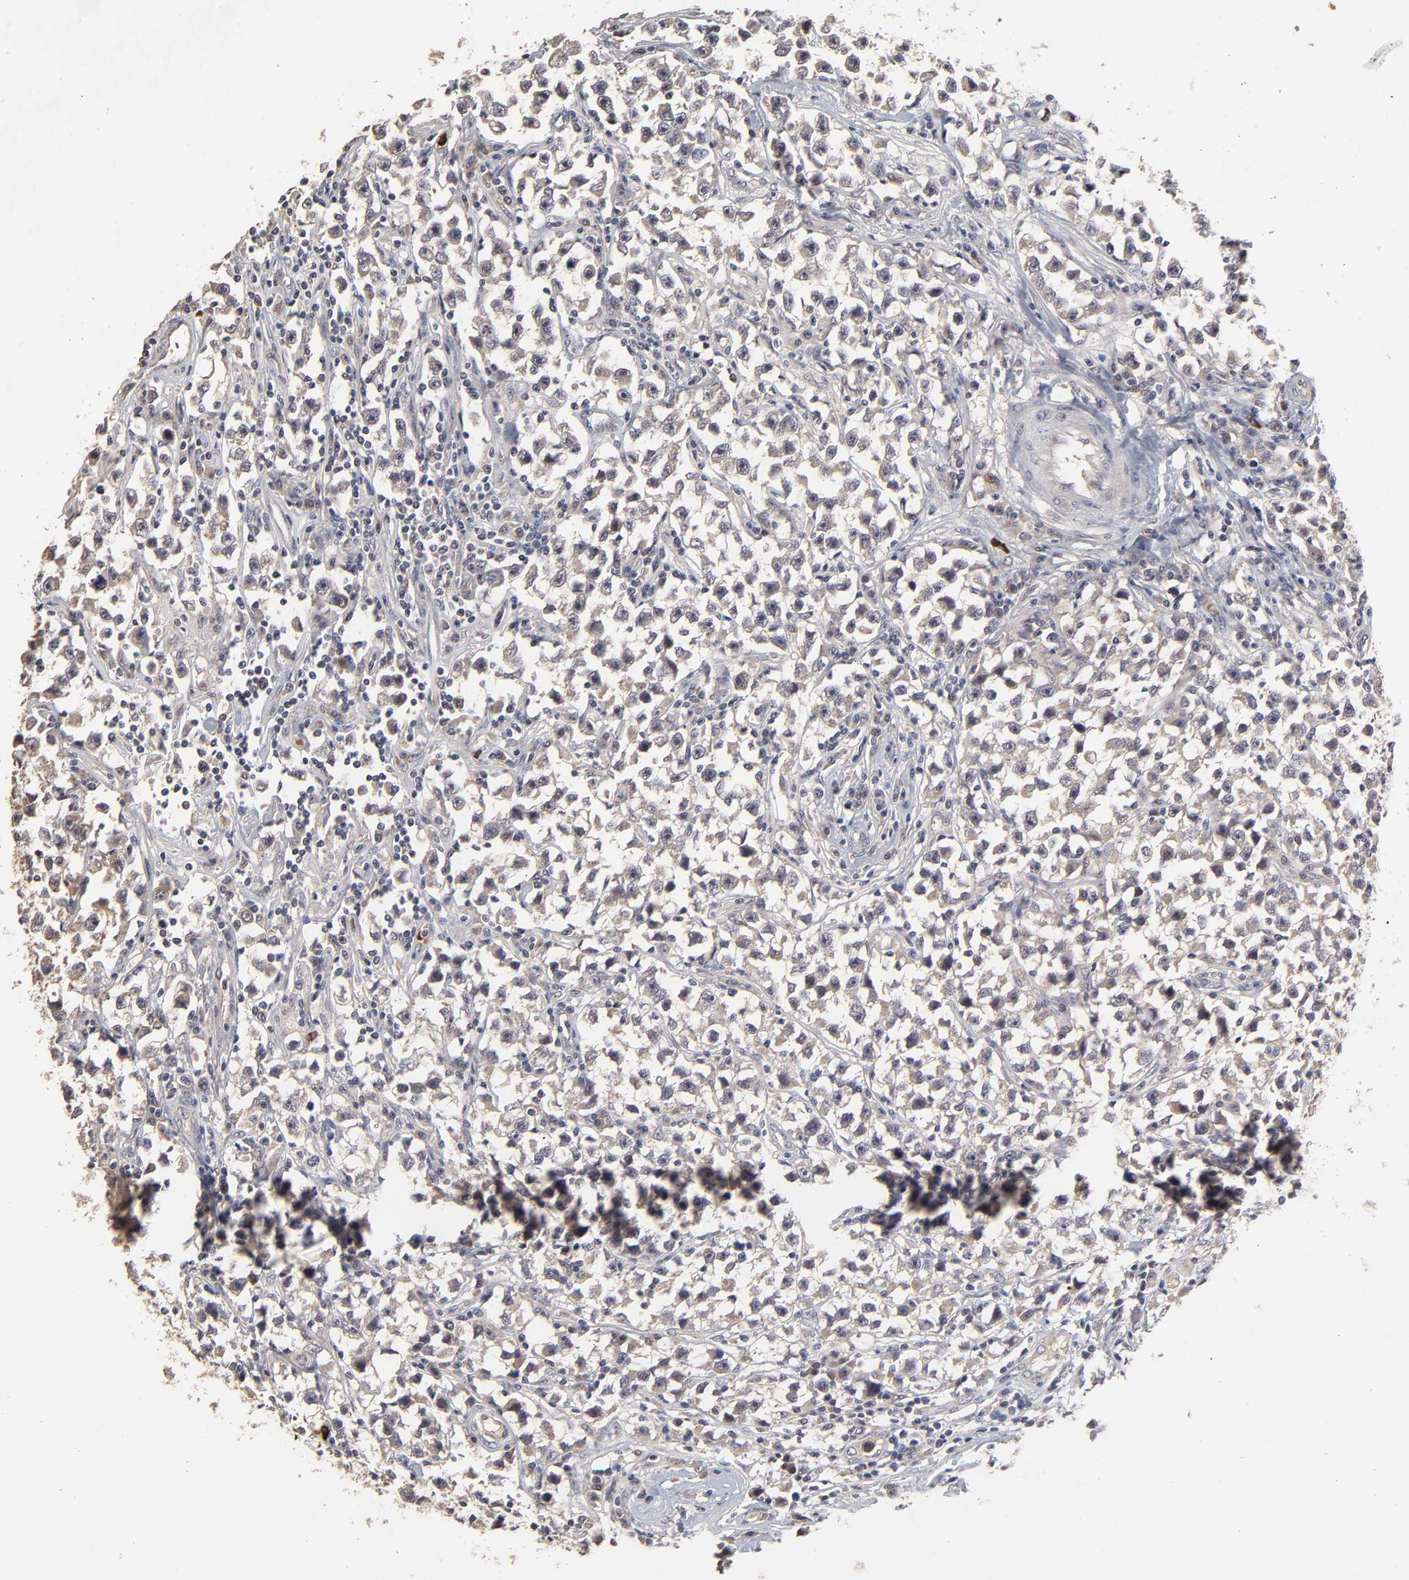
{"staining": {"intensity": "negative", "quantity": "none", "location": "none"}, "tissue": "testis cancer", "cell_type": "Tumor cells", "image_type": "cancer", "snomed": [{"axis": "morphology", "description": "Seminoma, NOS"}, {"axis": "topography", "description": "Testis"}], "caption": "An IHC photomicrograph of testis cancer (seminoma) is shown. There is no staining in tumor cells of testis cancer (seminoma). (DAB IHC with hematoxylin counter stain).", "gene": "FRMD8", "patient": {"sex": "male", "age": 33}}